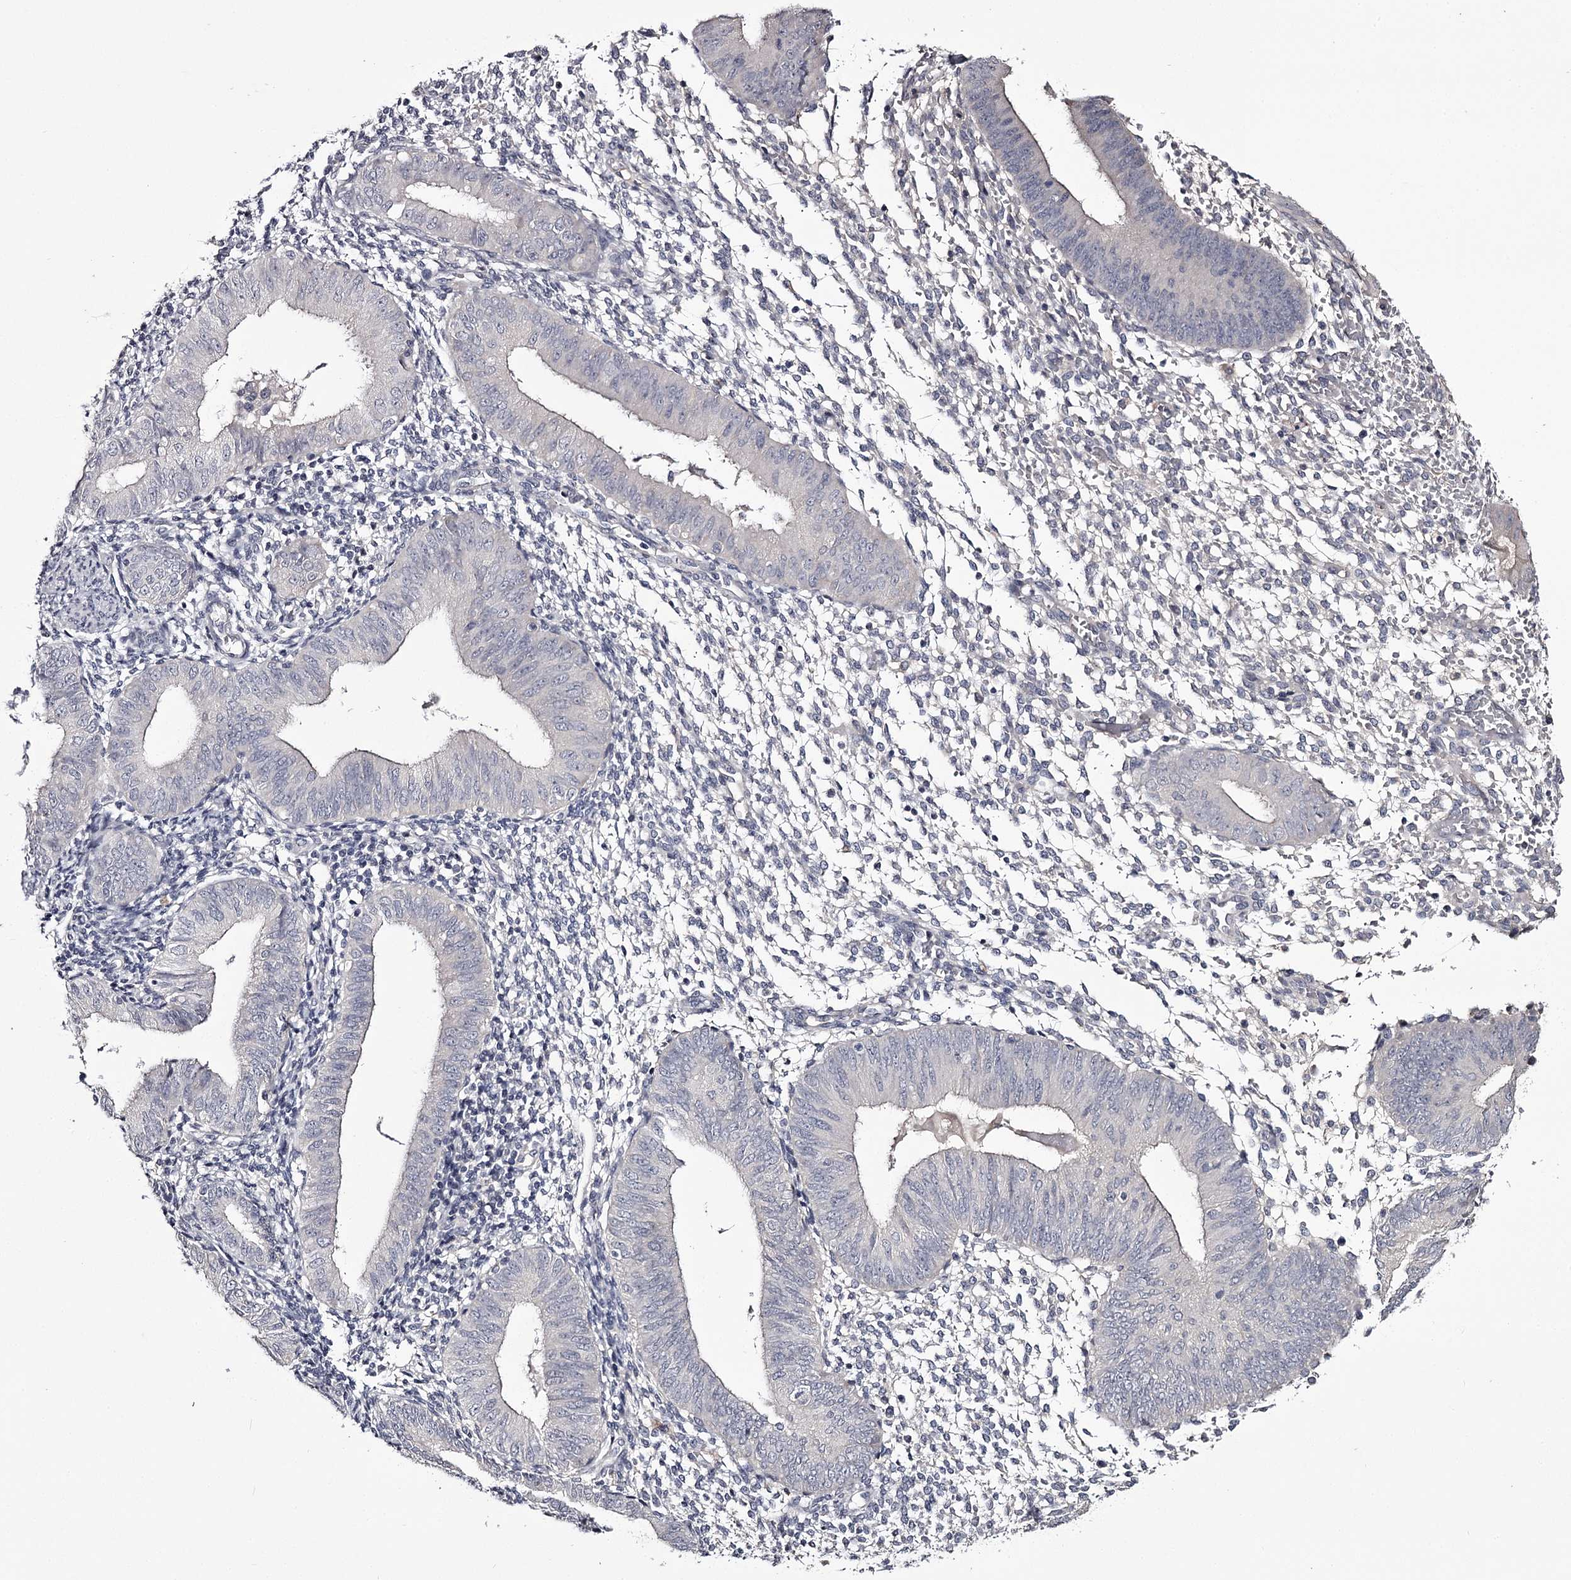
{"staining": {"intensity": "negative", "quantity": "none", "location": "none"}, "tissue": "endometrium", "cell_type": "Cells in endometrial stroma", "image_type": "normal", "snomed": [{"axis": "morphology", "description": "Normal tissue, NOS"}, {"axis": "topography", "description": "Uterus"}, {"axis": "topography", "description": "Endometrium"}], "caption": "Endometrium stained for a protein using IHC reveals no expression cells in endometrial stroma.", "gene": "PRM2", "patient": {"sex": "female", "age": 48}}